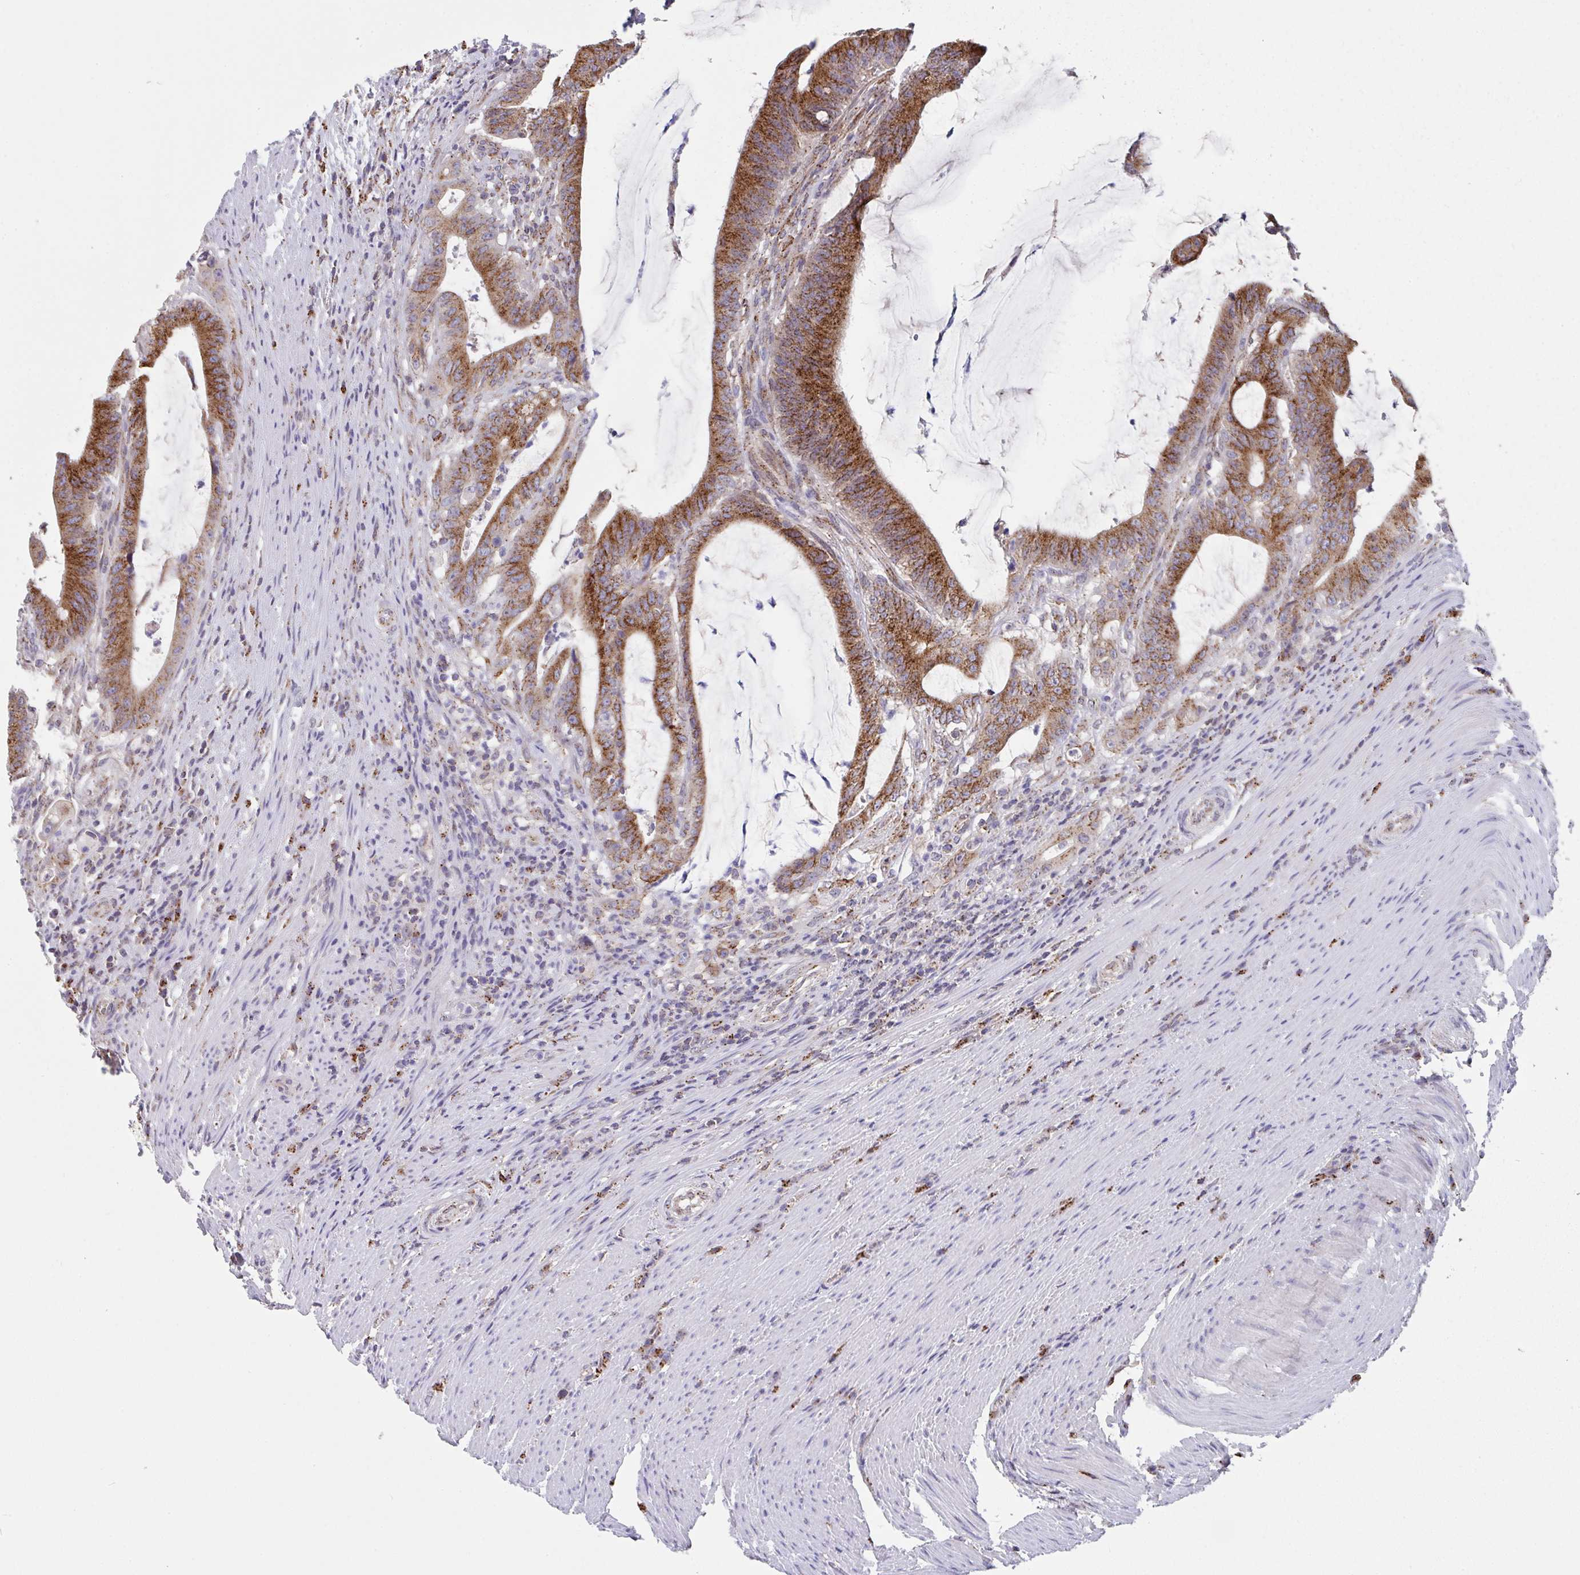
{"staining": {"intensity": "strong", "quantity": ">75%", "location": "cytoplasmic/membranous"}, "tissue": "colorectal cancer", "cell_type": "Tumor cells", "image_type": "cancer", "snomed": [{"axis": "morphology", "description": "Adenocarcinoma, NOS"}, {"axis": "topography", "description": "Colon"}], "caption": "Colorectal cancer (adenocarcinoma) stained with DAB (3,3'-diaminobenzidine) immunohistochemistry demonstrates high levels of strong cytoplasmic/membranous staining in approximately >75% of tumor cells.", "gene": "PROSER3", "patient": {"sex": "female", "age": 43}}